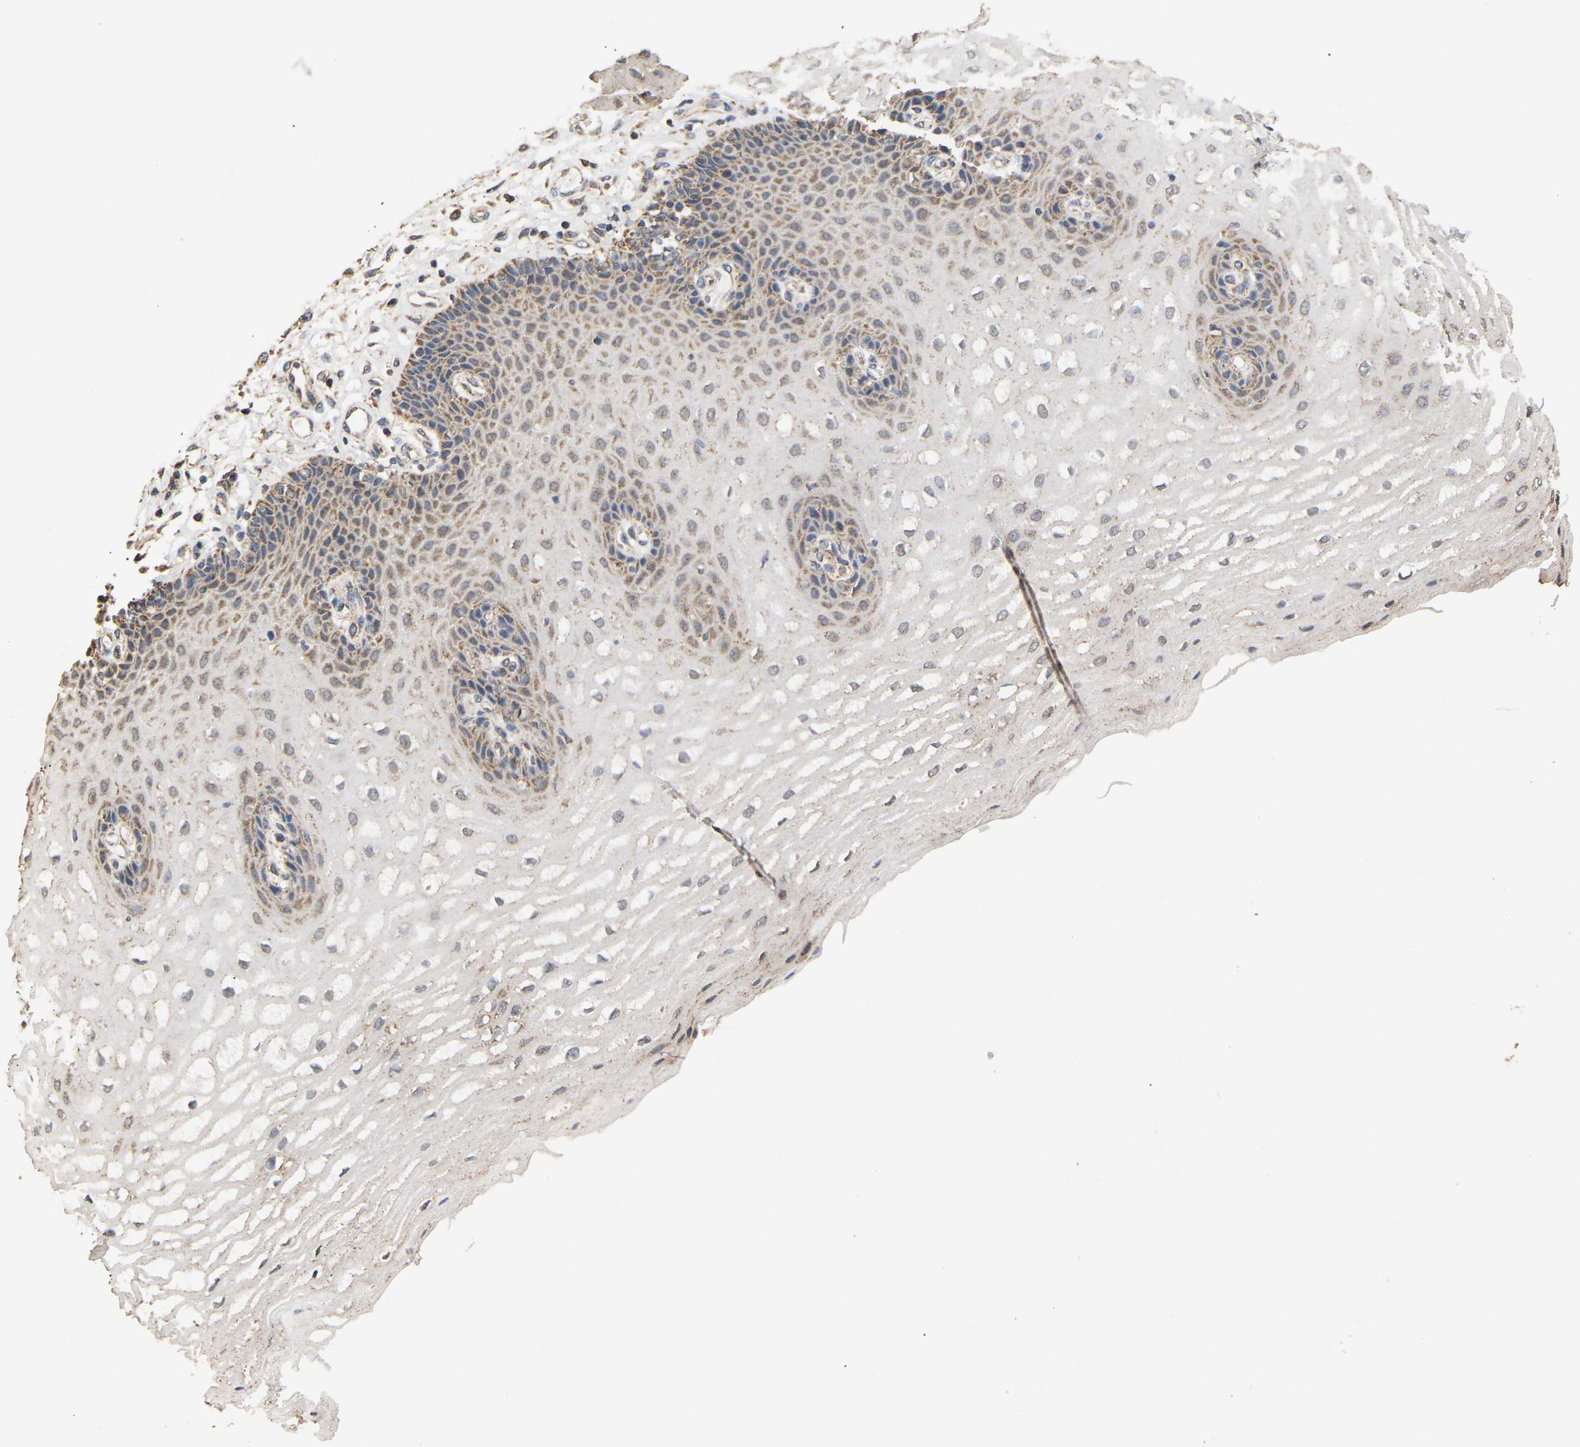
{"staining": {"intensity": "moderate", "quantity": ">75%", "location": "cytoplasmic/membranous"}, "tissue": "esophagus", "cell_type": "Squamous epithelial cells", "image_type": "normal", "snomed": [{"axis": "morphology", "description": "Normal tissue, NOS"}, {"axis": "topography", "description": "Esophagus"}], "caption": "Esophagus stained with DAB IHC shows medium levels of moderate cytoplasmic/membranous expression in approximately >75% of squamous epithelial cells.", "gene": "ZNF26", "patient": {"sex": "male", "age": 54}}